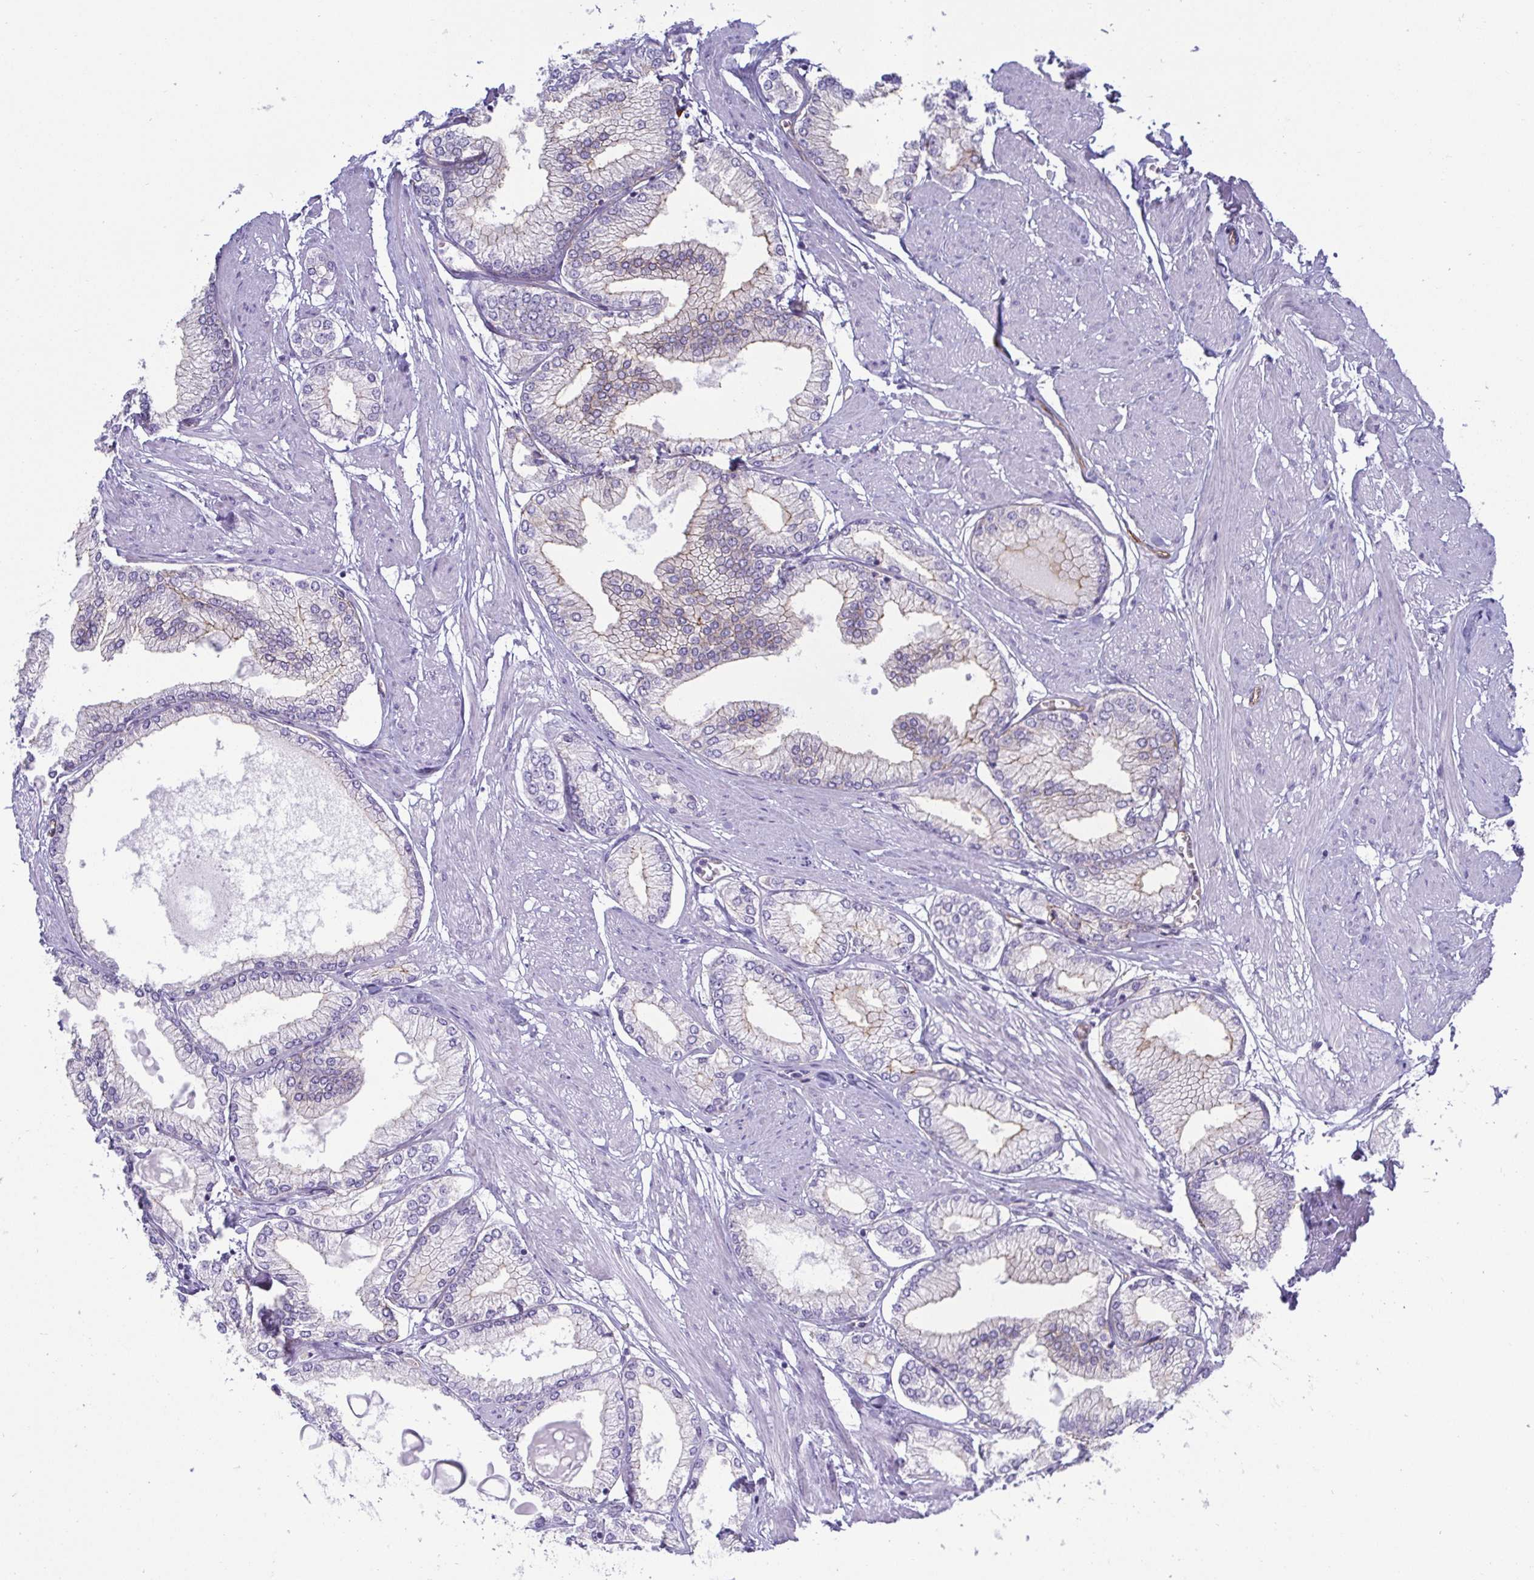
{"staining": {"intensity": "negative", "quantity": "none", "location": "none"}, "tissue": "prostate cancer", "cell_type": "Tumor cells", "image_type": "cancer", "snomed": [{"axis": "morphology", "description": "Adenocarcinoma, High grade"}, {"axis": "topography", "description": "Prostate"}], "caption": "Immunohistochemistry histopathology image of human prostate adenocarcinoma (high-grade) stained for a protein (brown), which shows no expression in tumor cells. (DAB (3,3'-diaminobenzidine) IHC visualized using brightfield microscopy, high magnification).", "gene": "LIMA1", "patient": {"sex": "male", "age": 68}}